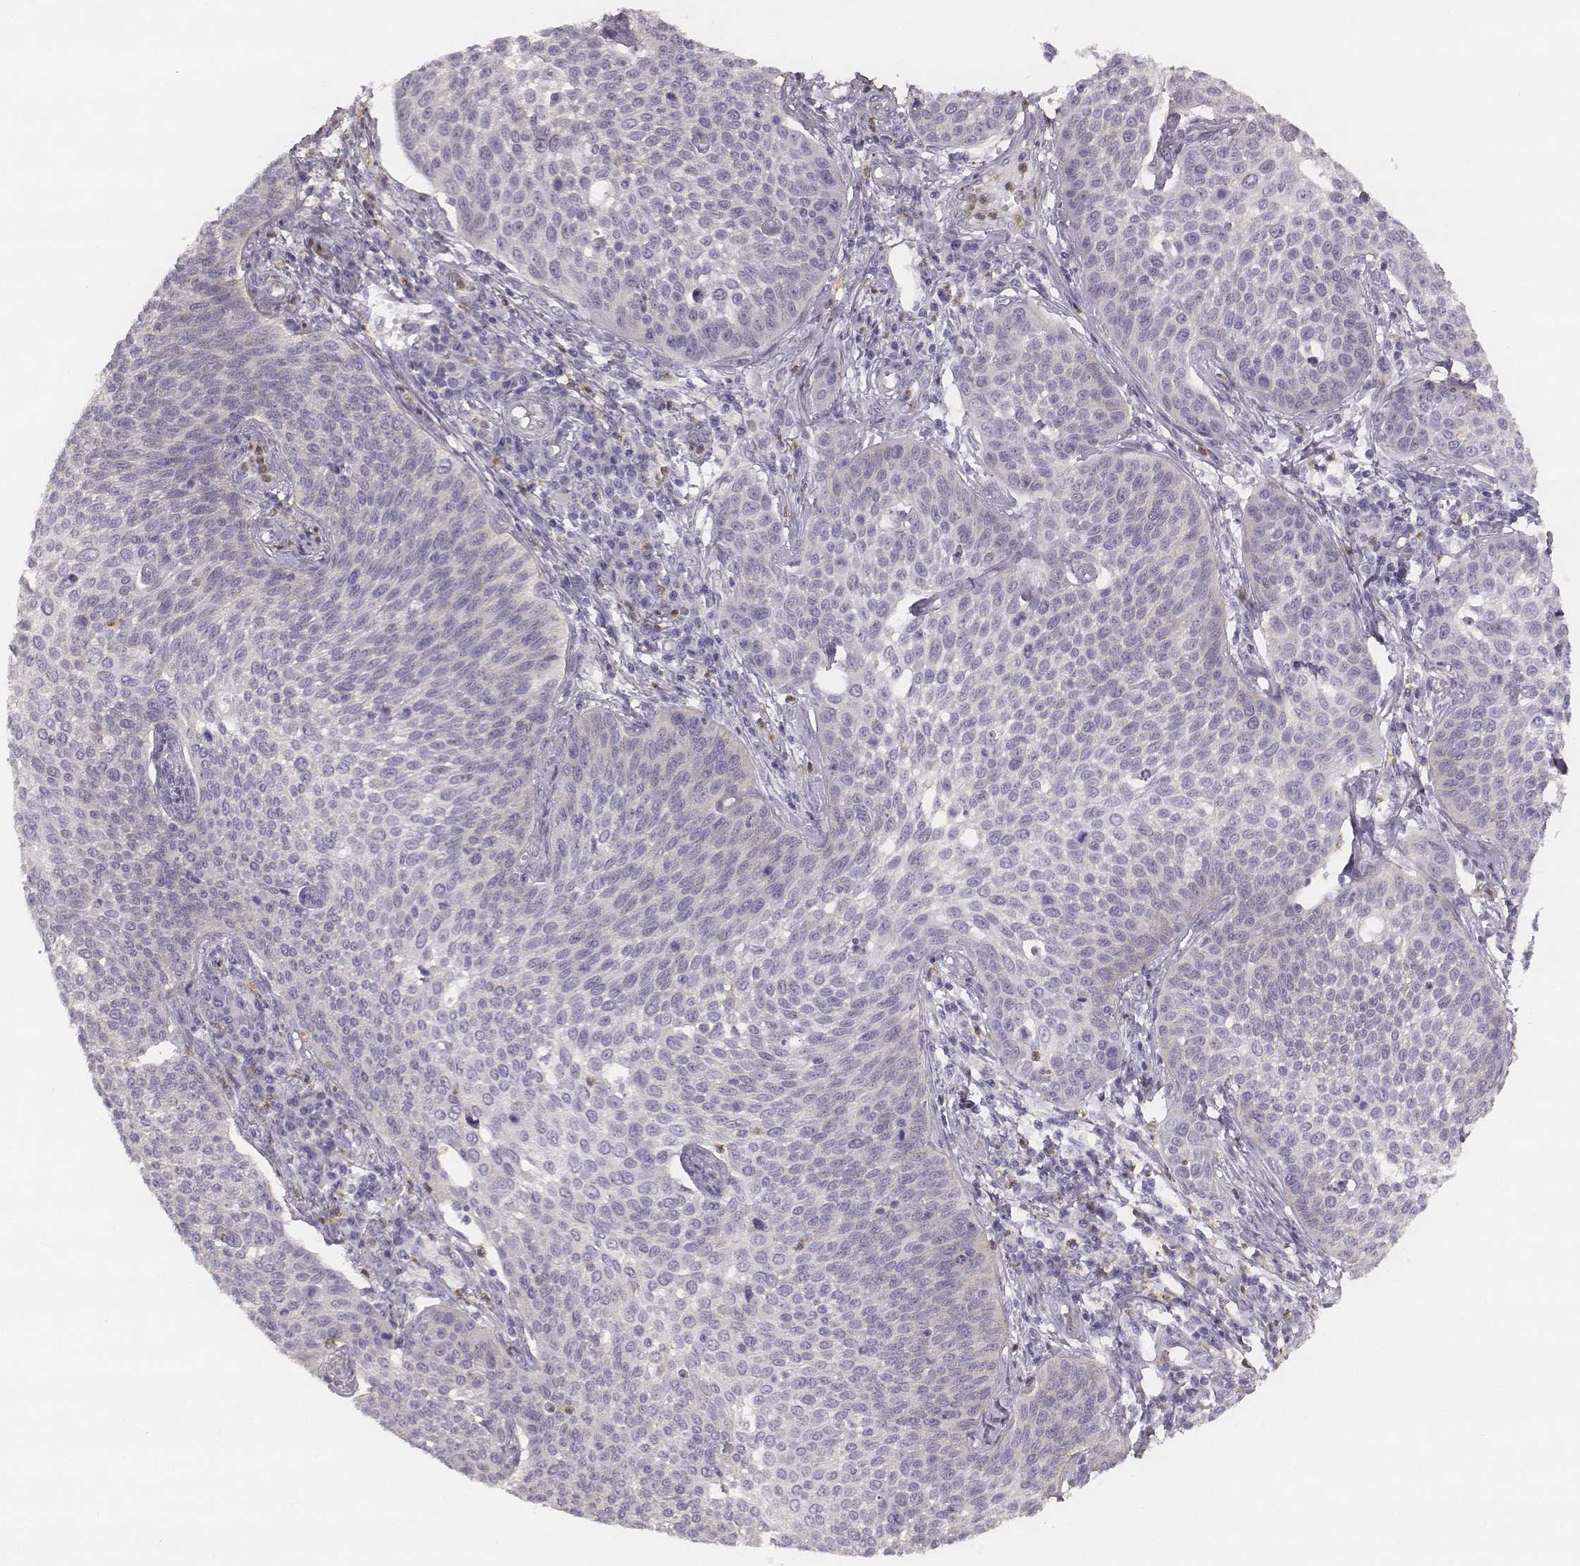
{"staining": {"intensity": "negative", "quantity": "none", "location": "none"}, "tissue": "cervical cancer", "cell_type": "Tumor cells", "image_type": "cancer", "snomed": [{"axis": "morphology", "description": "Squamous cell carcinoma, NOS"}, {"axis": "topography", "description": "Cervix"}], "caption": "DAB immunohistochemical staining of human cervical cancer (squamous cell carcinoma) shows no significant expression in tumor cells. Brightfield microscopy of immunohistochemistry (IHC) stained with DAB (brown) and hematoxylin (blue), captured at high magnification.", "gene": "KCNJ12", "patient": {"sex": "female", "age": 34}}